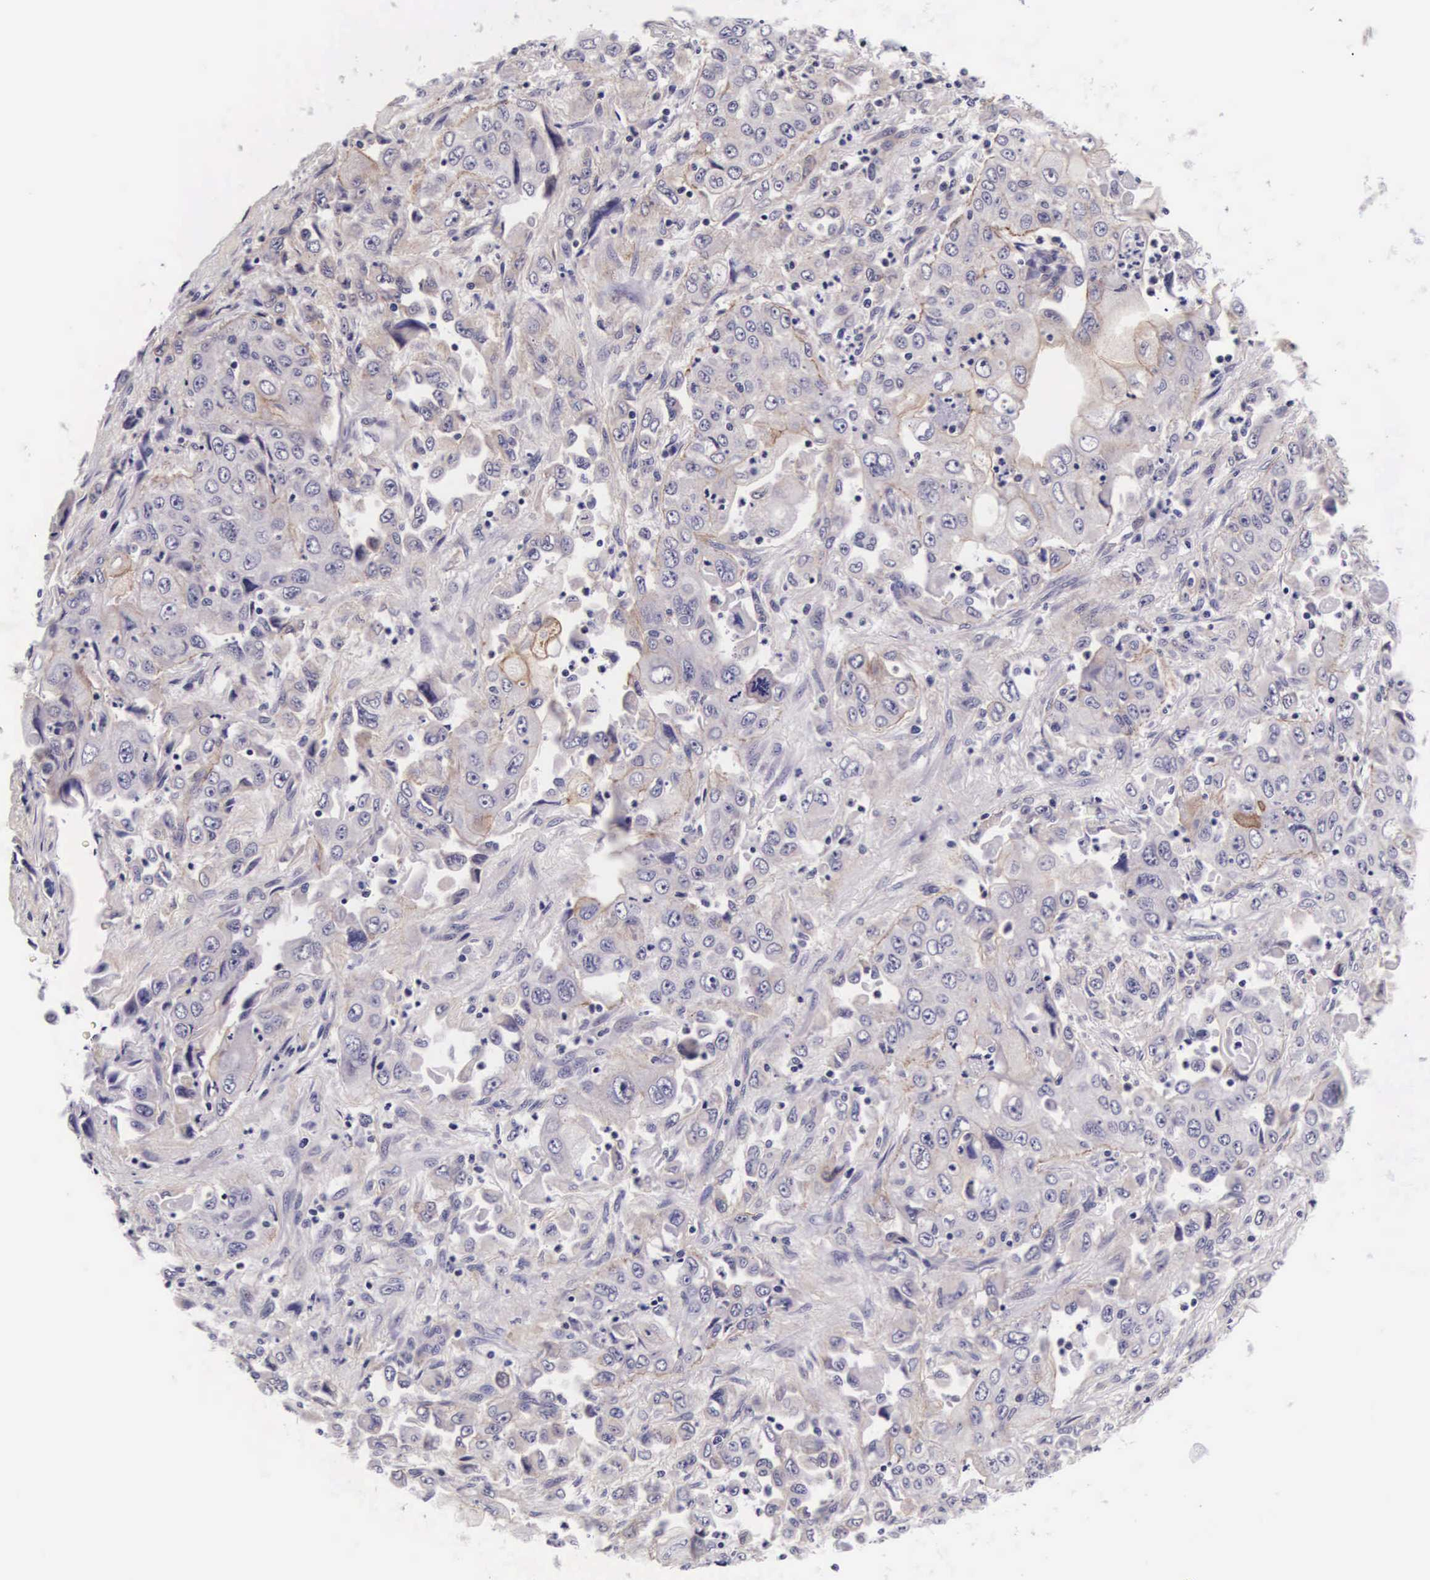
{"staining": {"intensity": "moderate", "quantity": "<25%", "location": "cytoplasmic/membranous"}, "tissue": "pancreatic cancer", "cell_type": "Tumor cells", "image_type": "cancer", "snomed": [{"axis": "morphology", "description": "Adenocarcinoma, NOS"}, {"axis": "topography", "description": "Pancreas"}], "caption": "Moderate cytoplasmic/membranous expression for a protein is appreciated in approximately <25% of tumor cells of pancreatic cancer using IHC.", "gene": "PHETA2", "patient": {"sex": "male", "age": 70}}